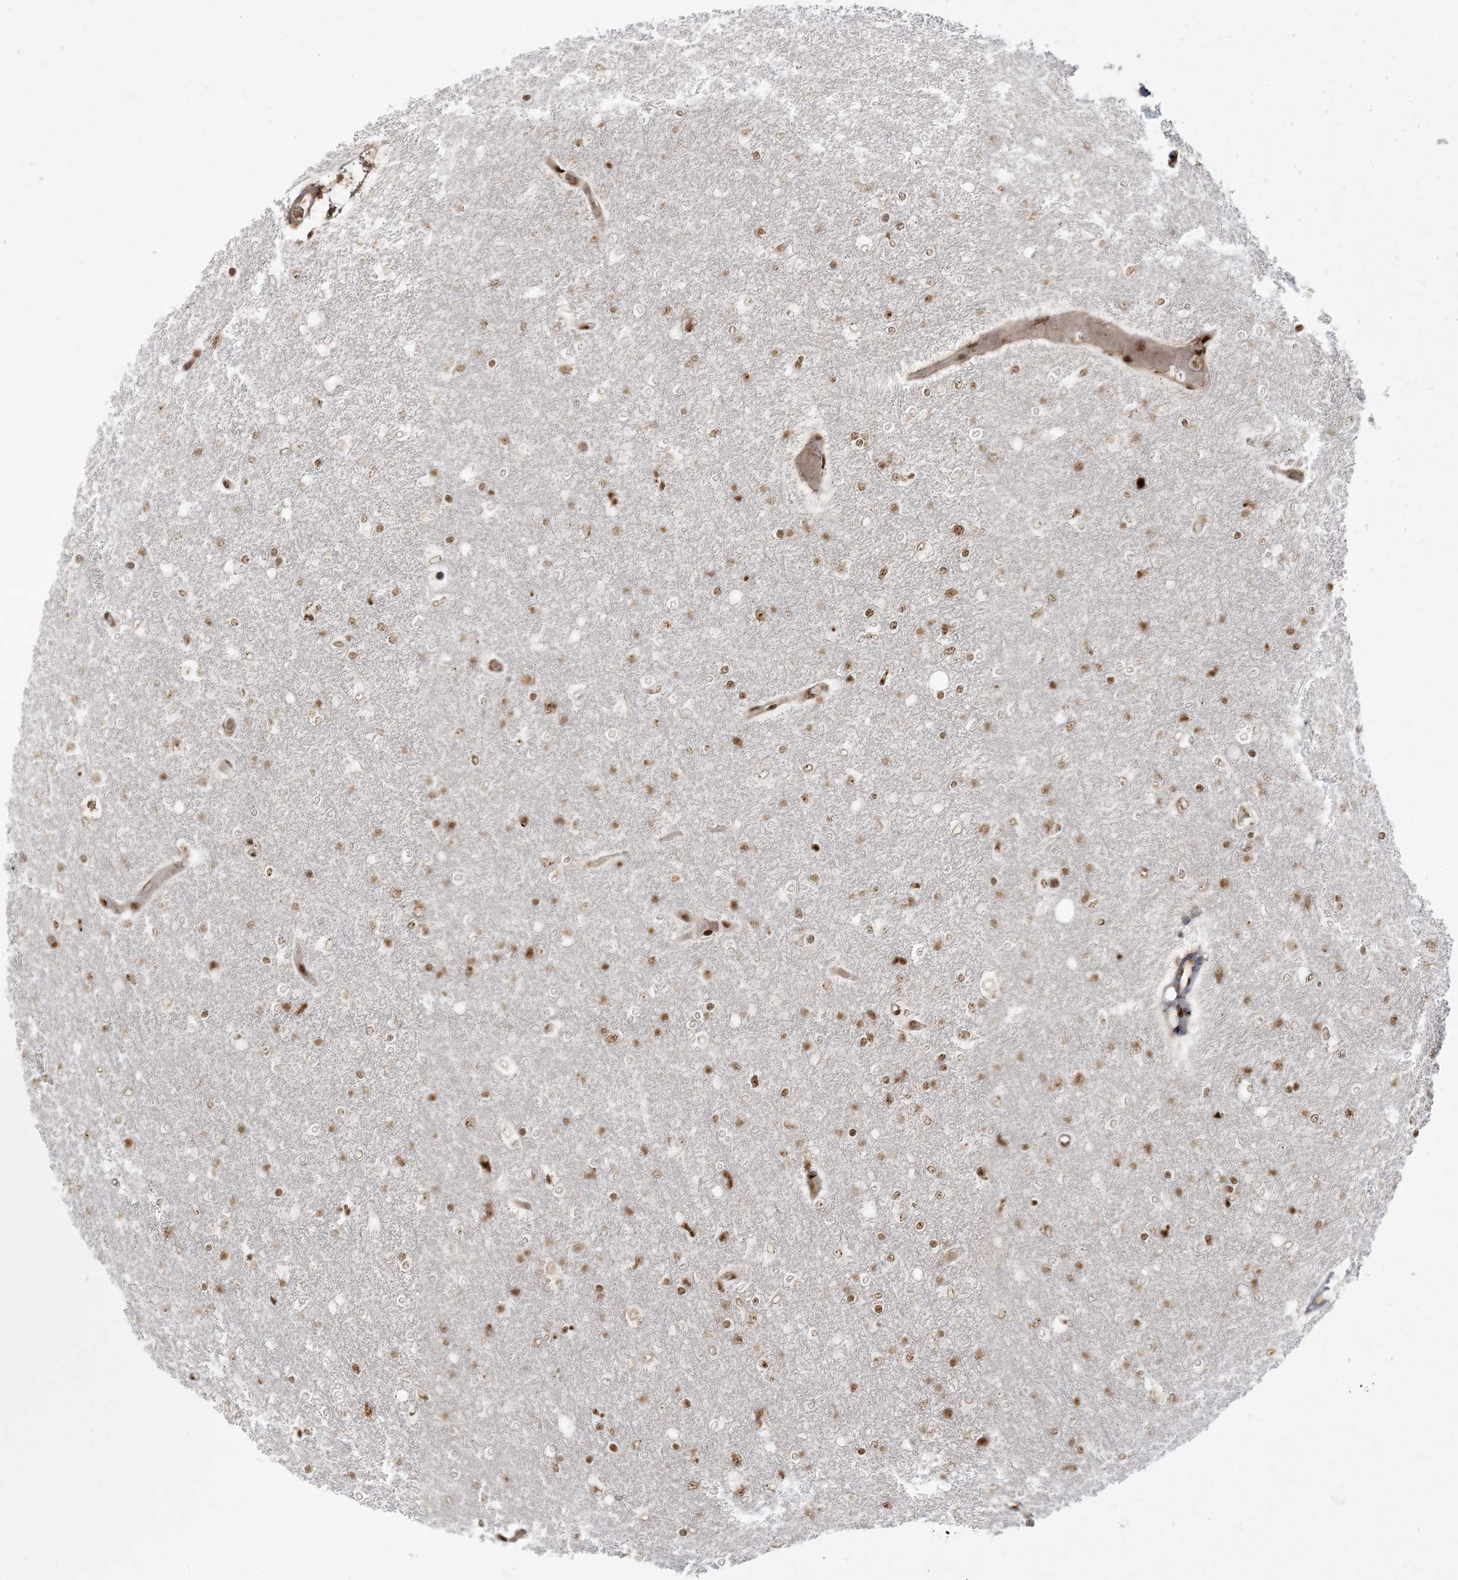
{"staining": {"intensity": "moderate", "quantity": ">75%", "location": "nuclear"}, "tissue": "glioma", "cell_type": "Tumor cells", "image_type": "cancer", "snomed": [{"axis": "morphology", "description": "Glioma, malignant, High grade"}, {"axis": "topography", "description": "Cerebral cortex"}], "caption": "Tumor cells exhibit medium levels of moderate nuclear expression in about >75% of cells in malignant glioma (high-grade).", "gene": "RBM10", "patient": {"sex": "female", "age": 36}}